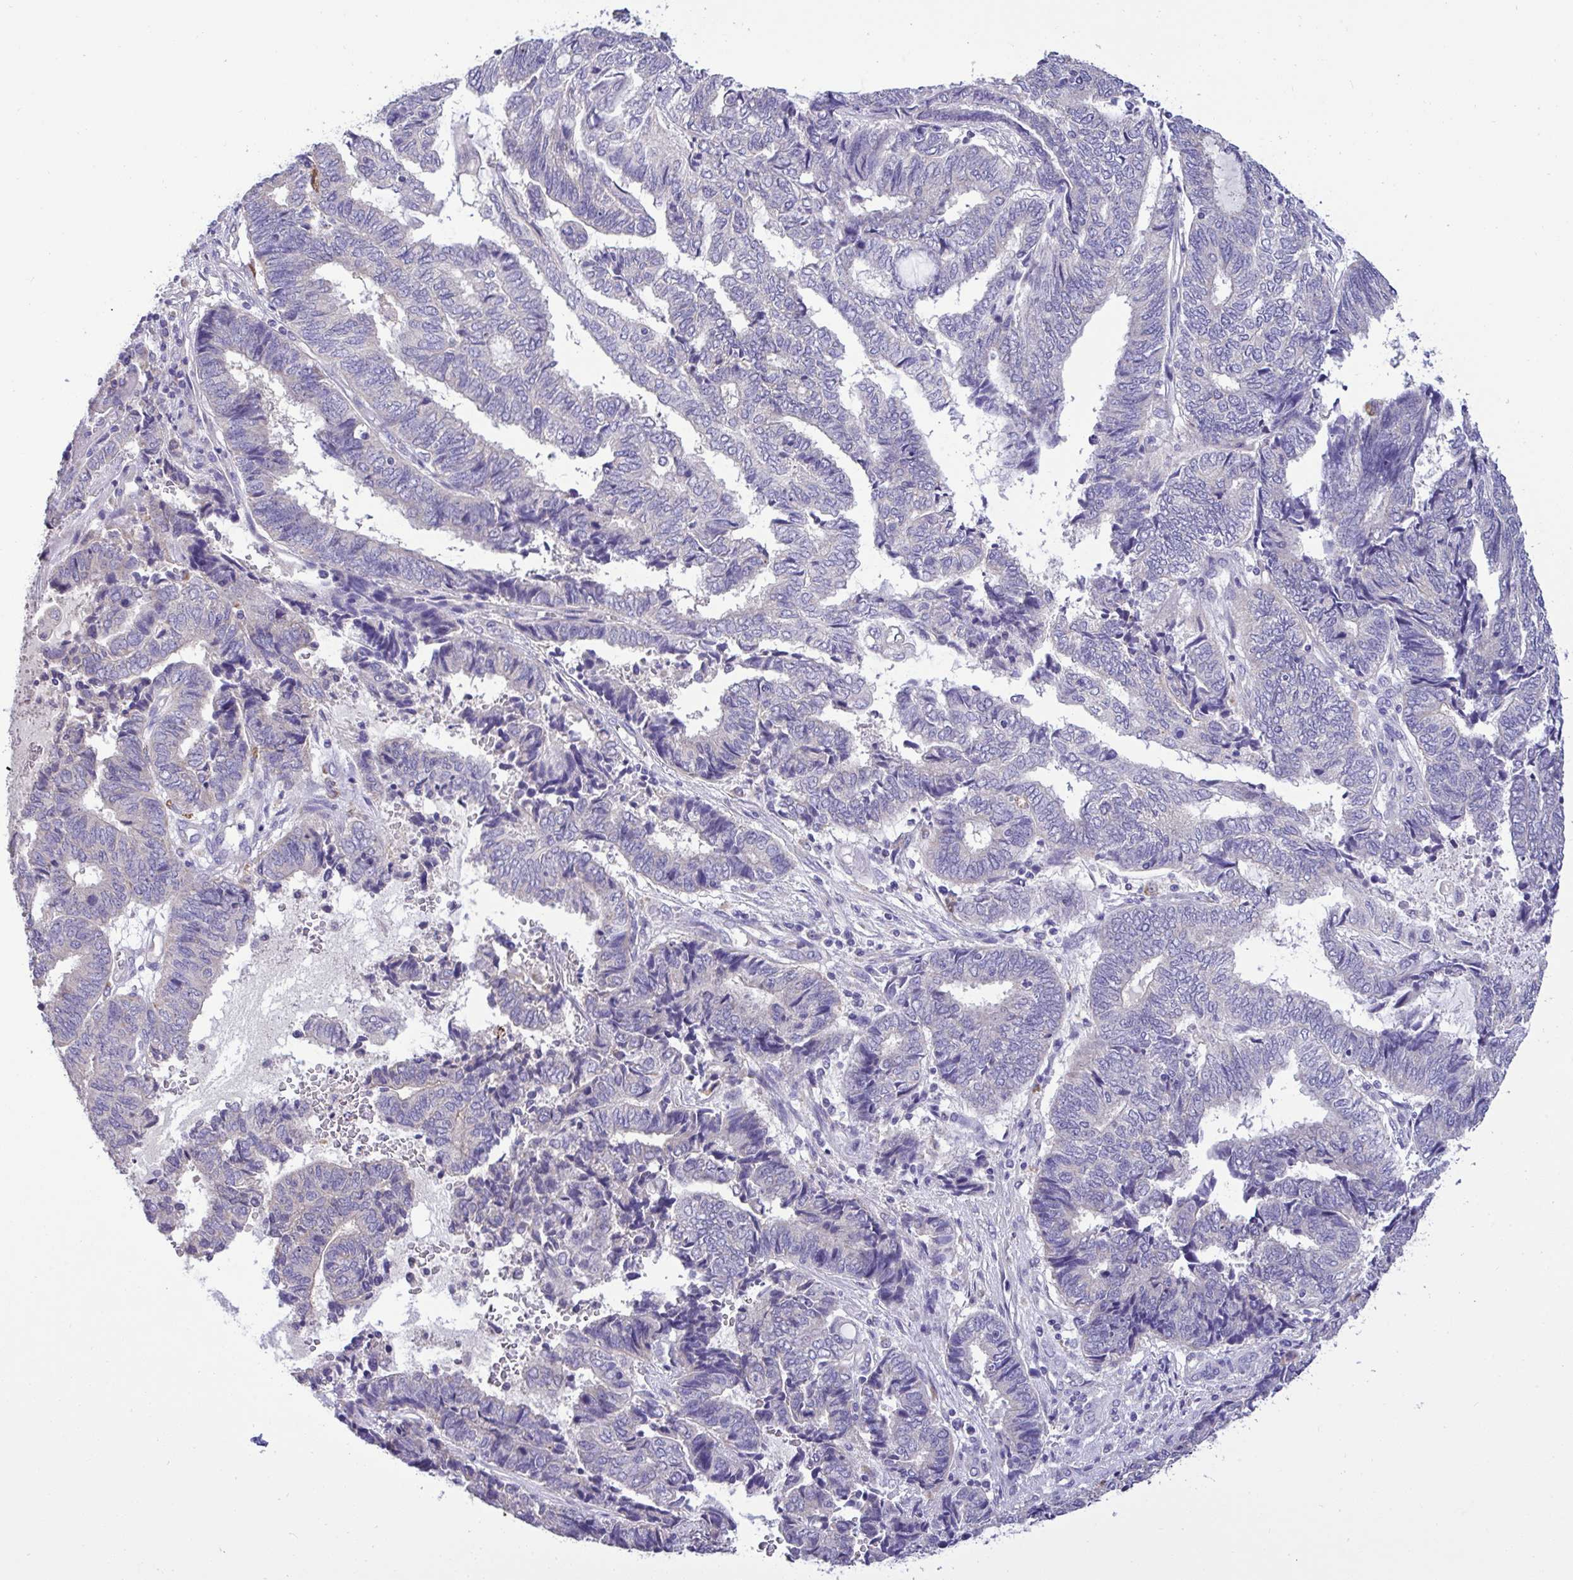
{"staining": {"intensity": "negative", "quantity": "none", "location": "none"}, "tissue": "endometrial cancer", "cell_type": "Tumor cells", "image_type": "cancer", "snomed": [{"axis": "morphology", "description": "Adenocarcinoma, NOS"}, {"axis": "topography", "description": "Uterus"}, {"axis": "topography", "description": "Endometrium"}], "caption": "This is a histopathology image of immunohistochemistry staining of endometrial cancer (adenocarcinoma), which shows no expression in tumor cells.", "gene": "ST8SIA2", "patient": {"sex": "female", "age": 70}}